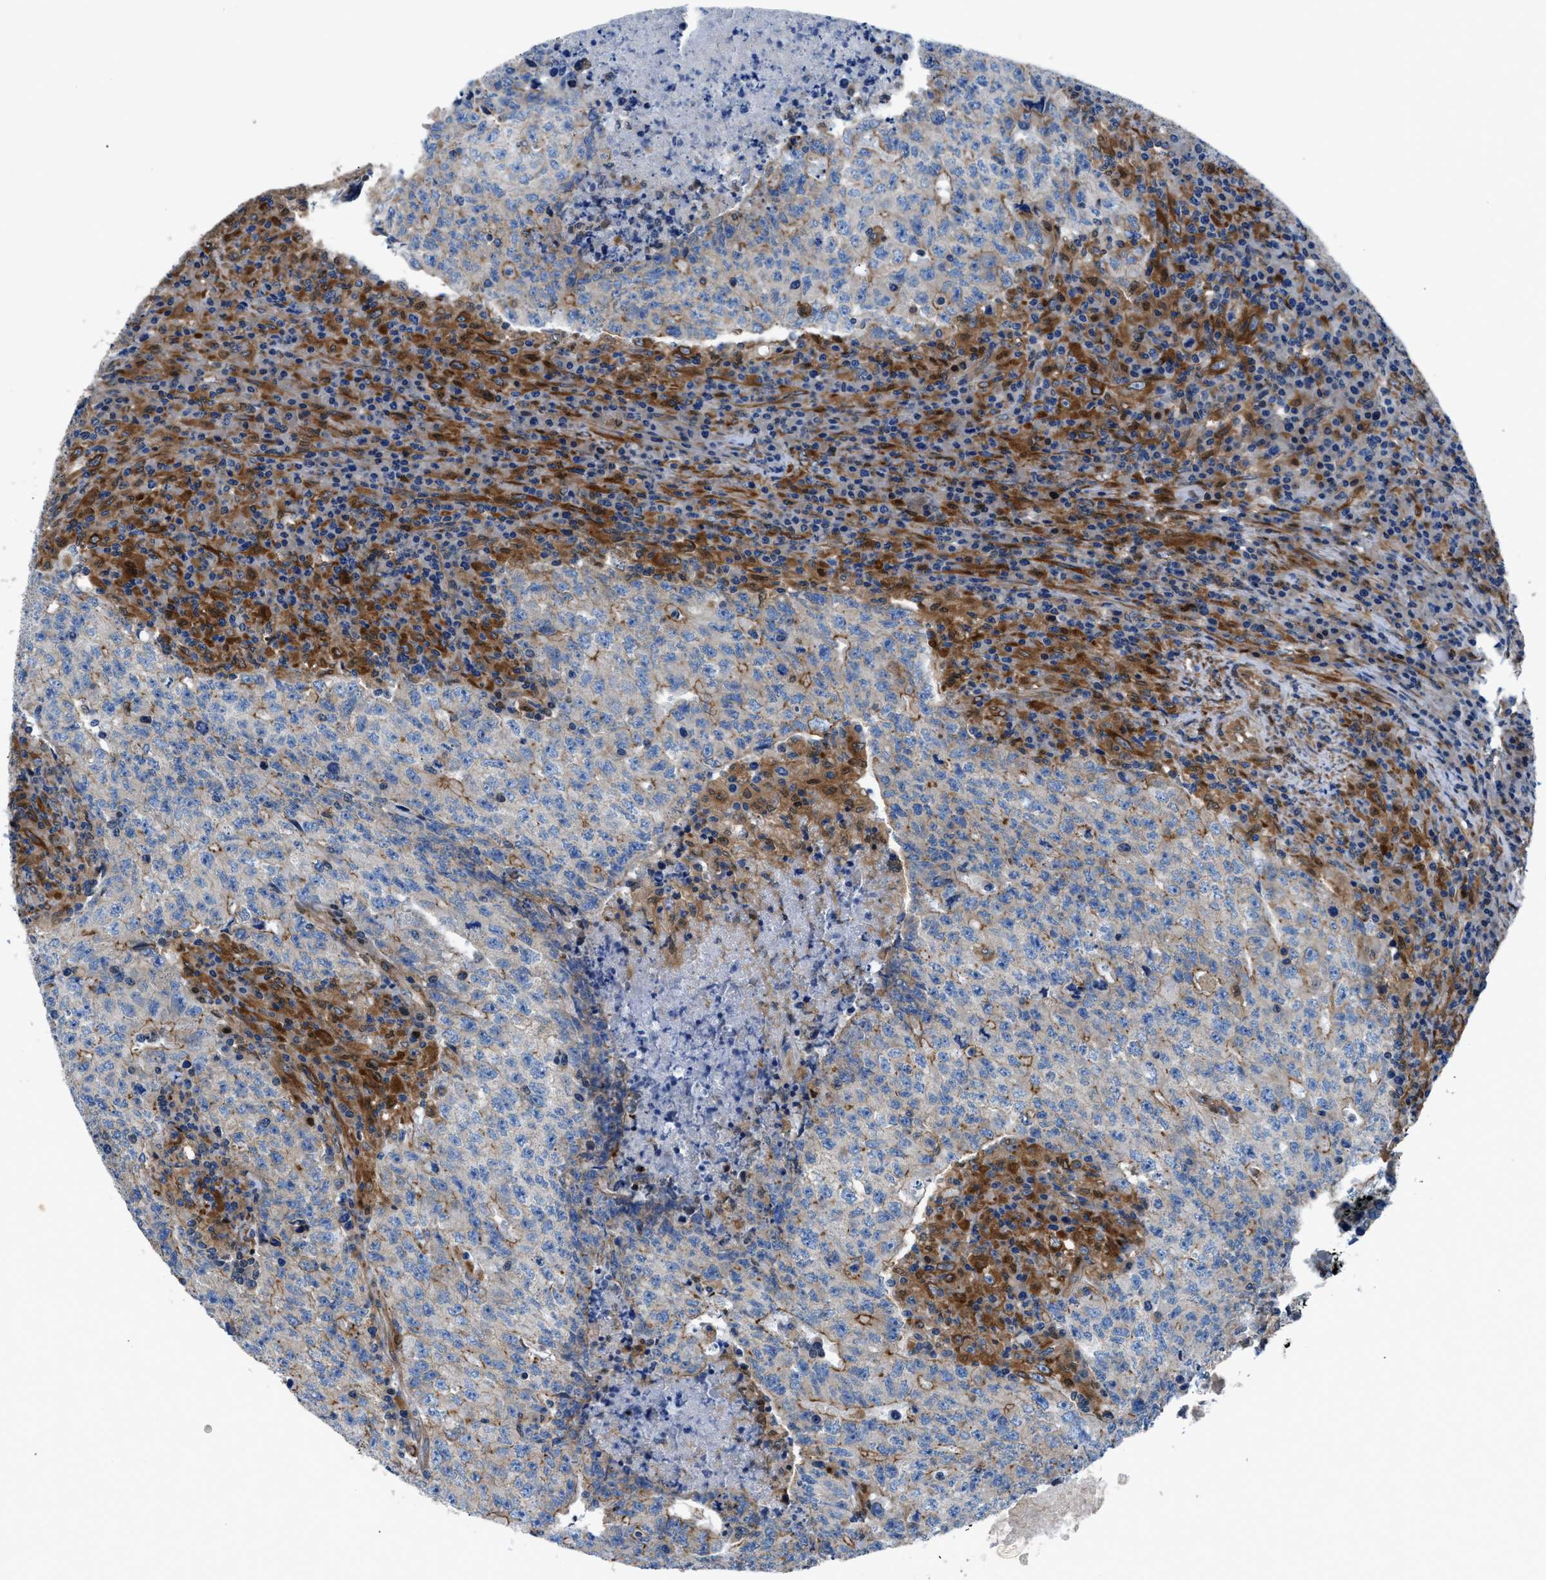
{"staining": {"intensity": "weak", "quantity": "<25%", "location": "cytoplasmic/membranous"}, "tissue": "testis cancer", "cell_type": "Tumor cells", "image_type": "cancer", "snomed": [{"axis": "morphology", "description": "Necrosis, NOS"}, {"axis": "morphology", "description": "Carcinoma, Embryonal, NOS"}, {"axis": "topography", "description": "Testis"}], "caption": "This is an IHC image of testis cancer. There is no expression in tumor cells.", "gene": "DMAC1", "patient": {"sex": "male", "age": 19}}